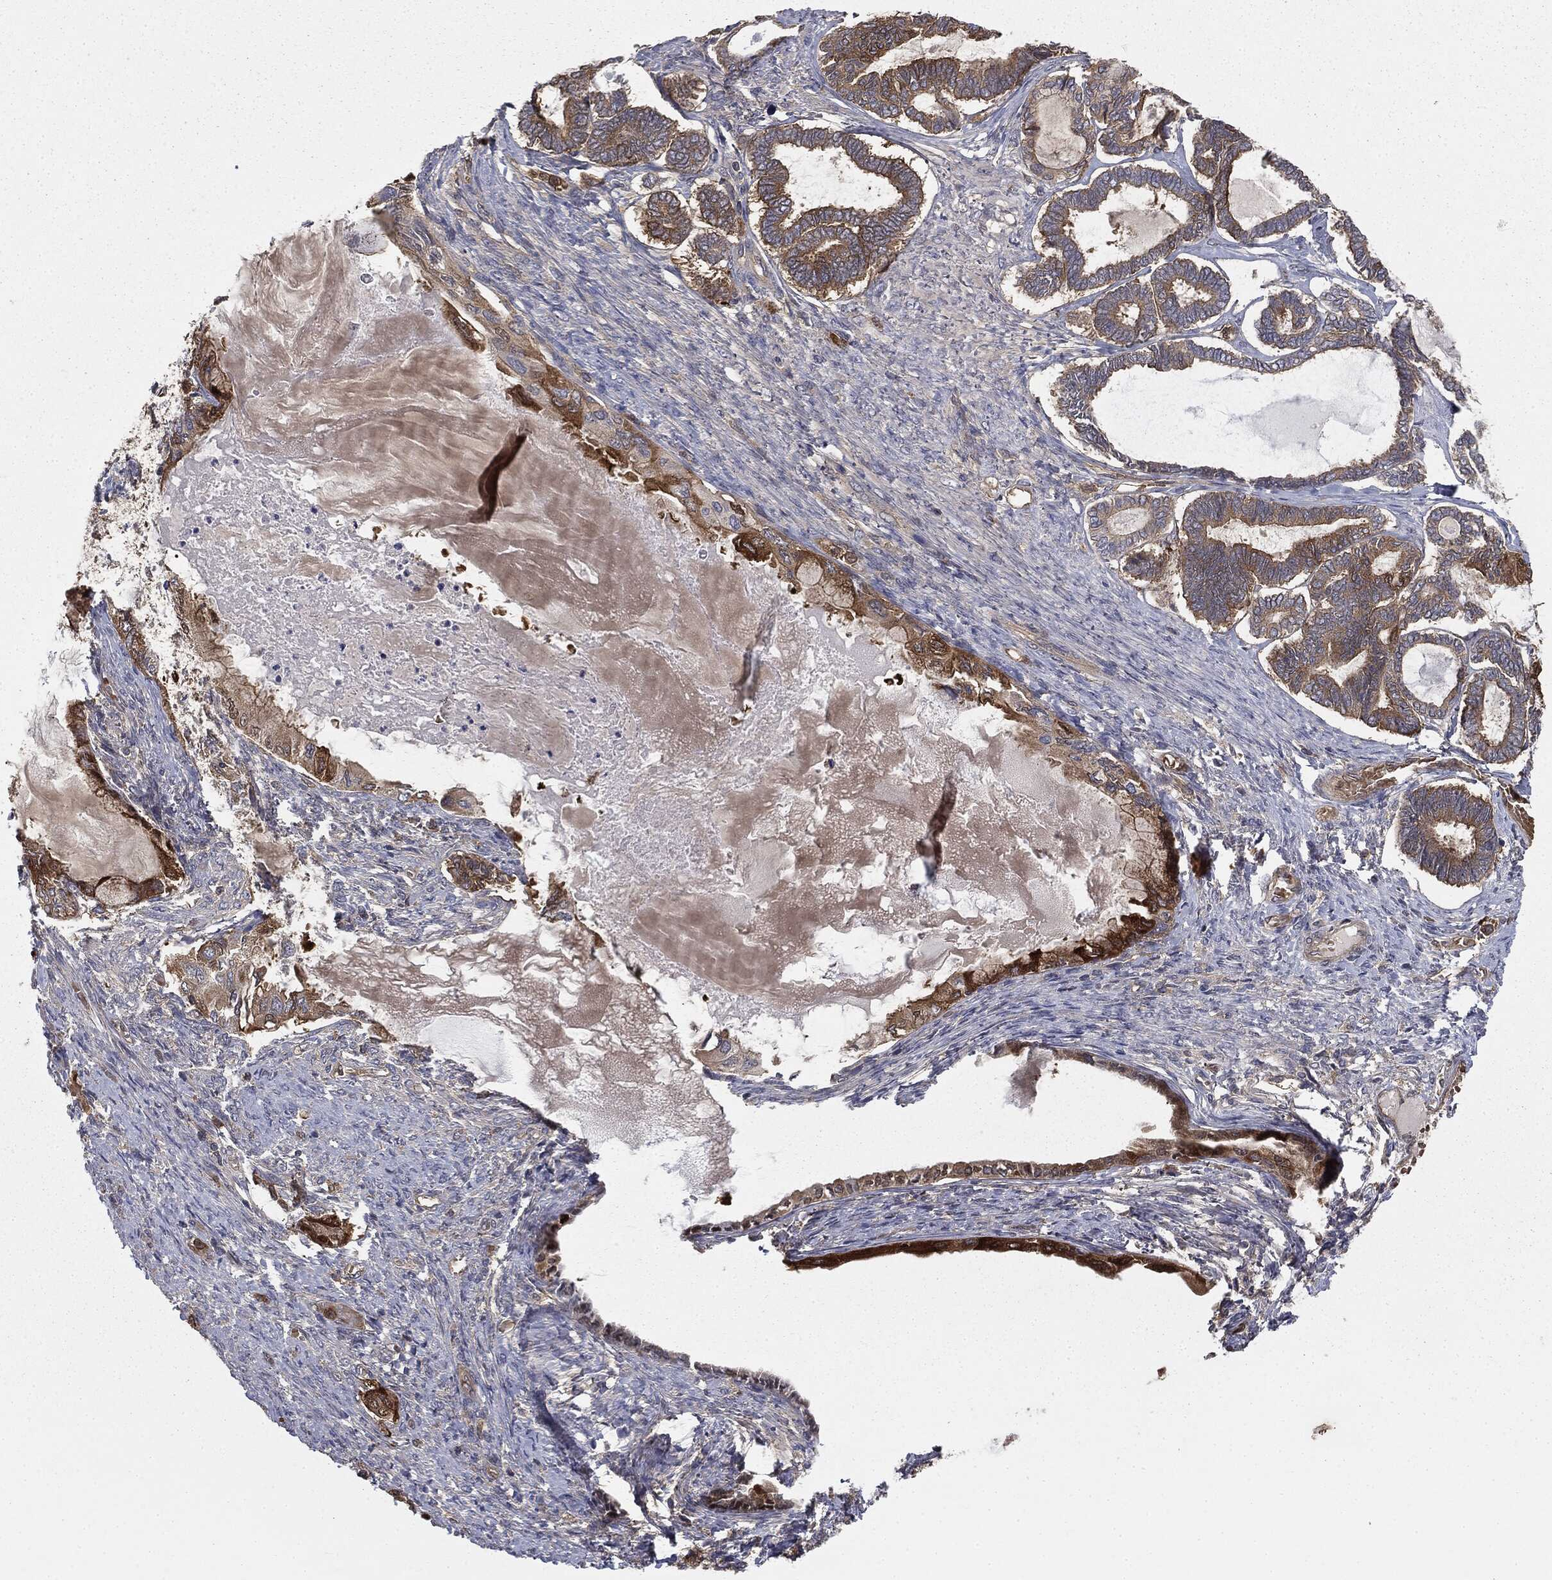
{"staining": {"intensity": "moderate", "quantity": ">75%", "location": "cytoplasmic/membranous"}, "tissue": "ovarian cancer", "cell_type": "Tumor cells", "image_type": "cancer", "snomed": [{"axis": "morphology", "description": "Carcinoma, endometroid"}, {"axis": "topography", "description": "Ovary"}], "caption": "A micrograph showing moderate cytoplasmic/membranous staining in approximately >75% of tumor cells in ovarian cancer, as visualized by brown immunohistochemical staining.", "gene": "GNB5", "patient": {"sex": "female", "age": 70}}